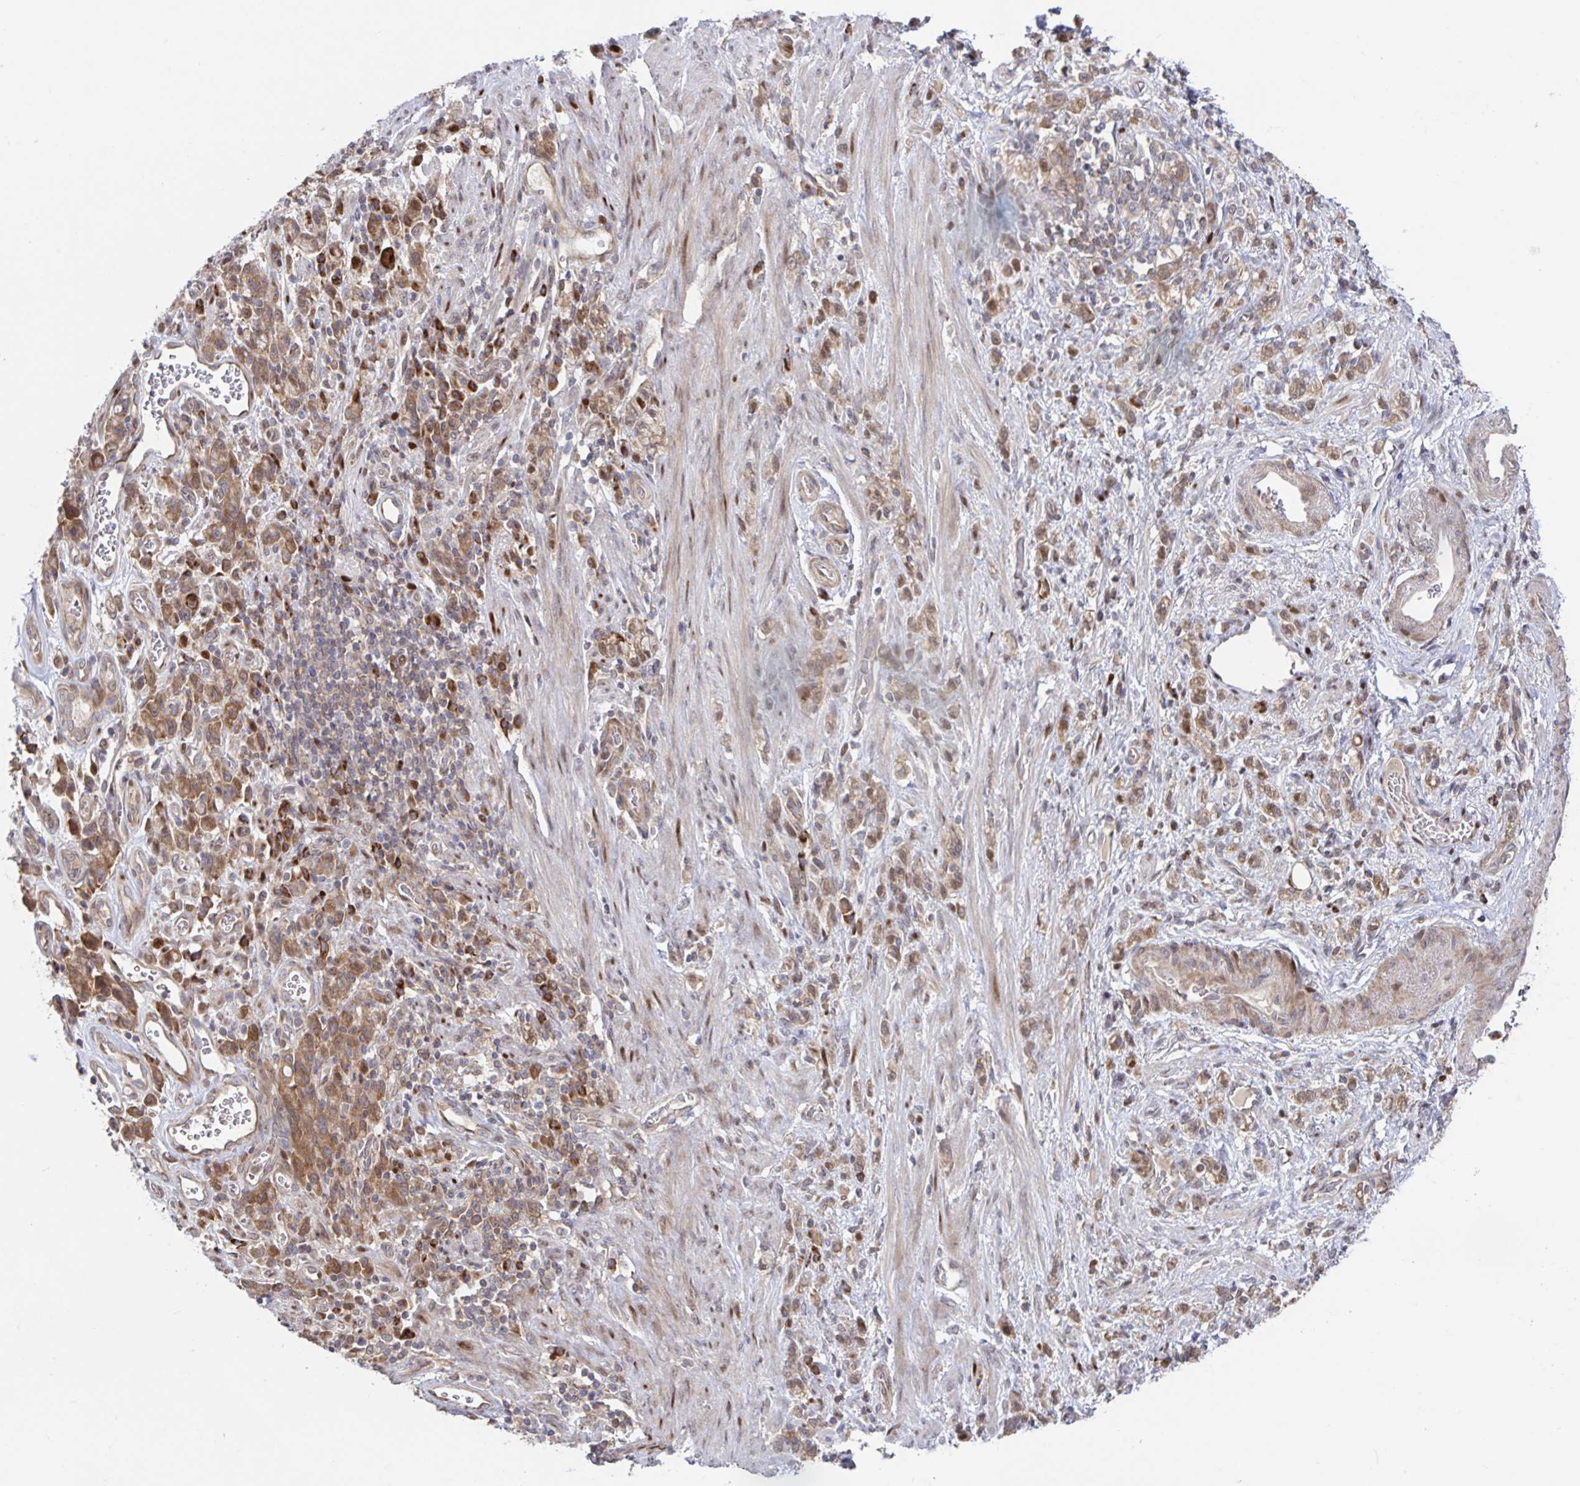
{"staining": {"intensity": "moderate", "quantity": ">75%", "location": "cytoplasmic/membranous"}, "tissue": "stomach cancer", "cell_type": "Tumor cells", "image_type": "cancer", "snomed": [{"axis": "morphology", "description": "Adenocarcinoma, NOS"}, {"axis": "topography", "description": "Stomach"}], "caption": "Moderate cytoplasmic/membranous expression for a protein is appreciated in approximately >75% of tumor cells of stomach cancer (adenocarcinoma) using IHC.", "gene": "AACS", "patient": {"sex": "male", "age": 77}}